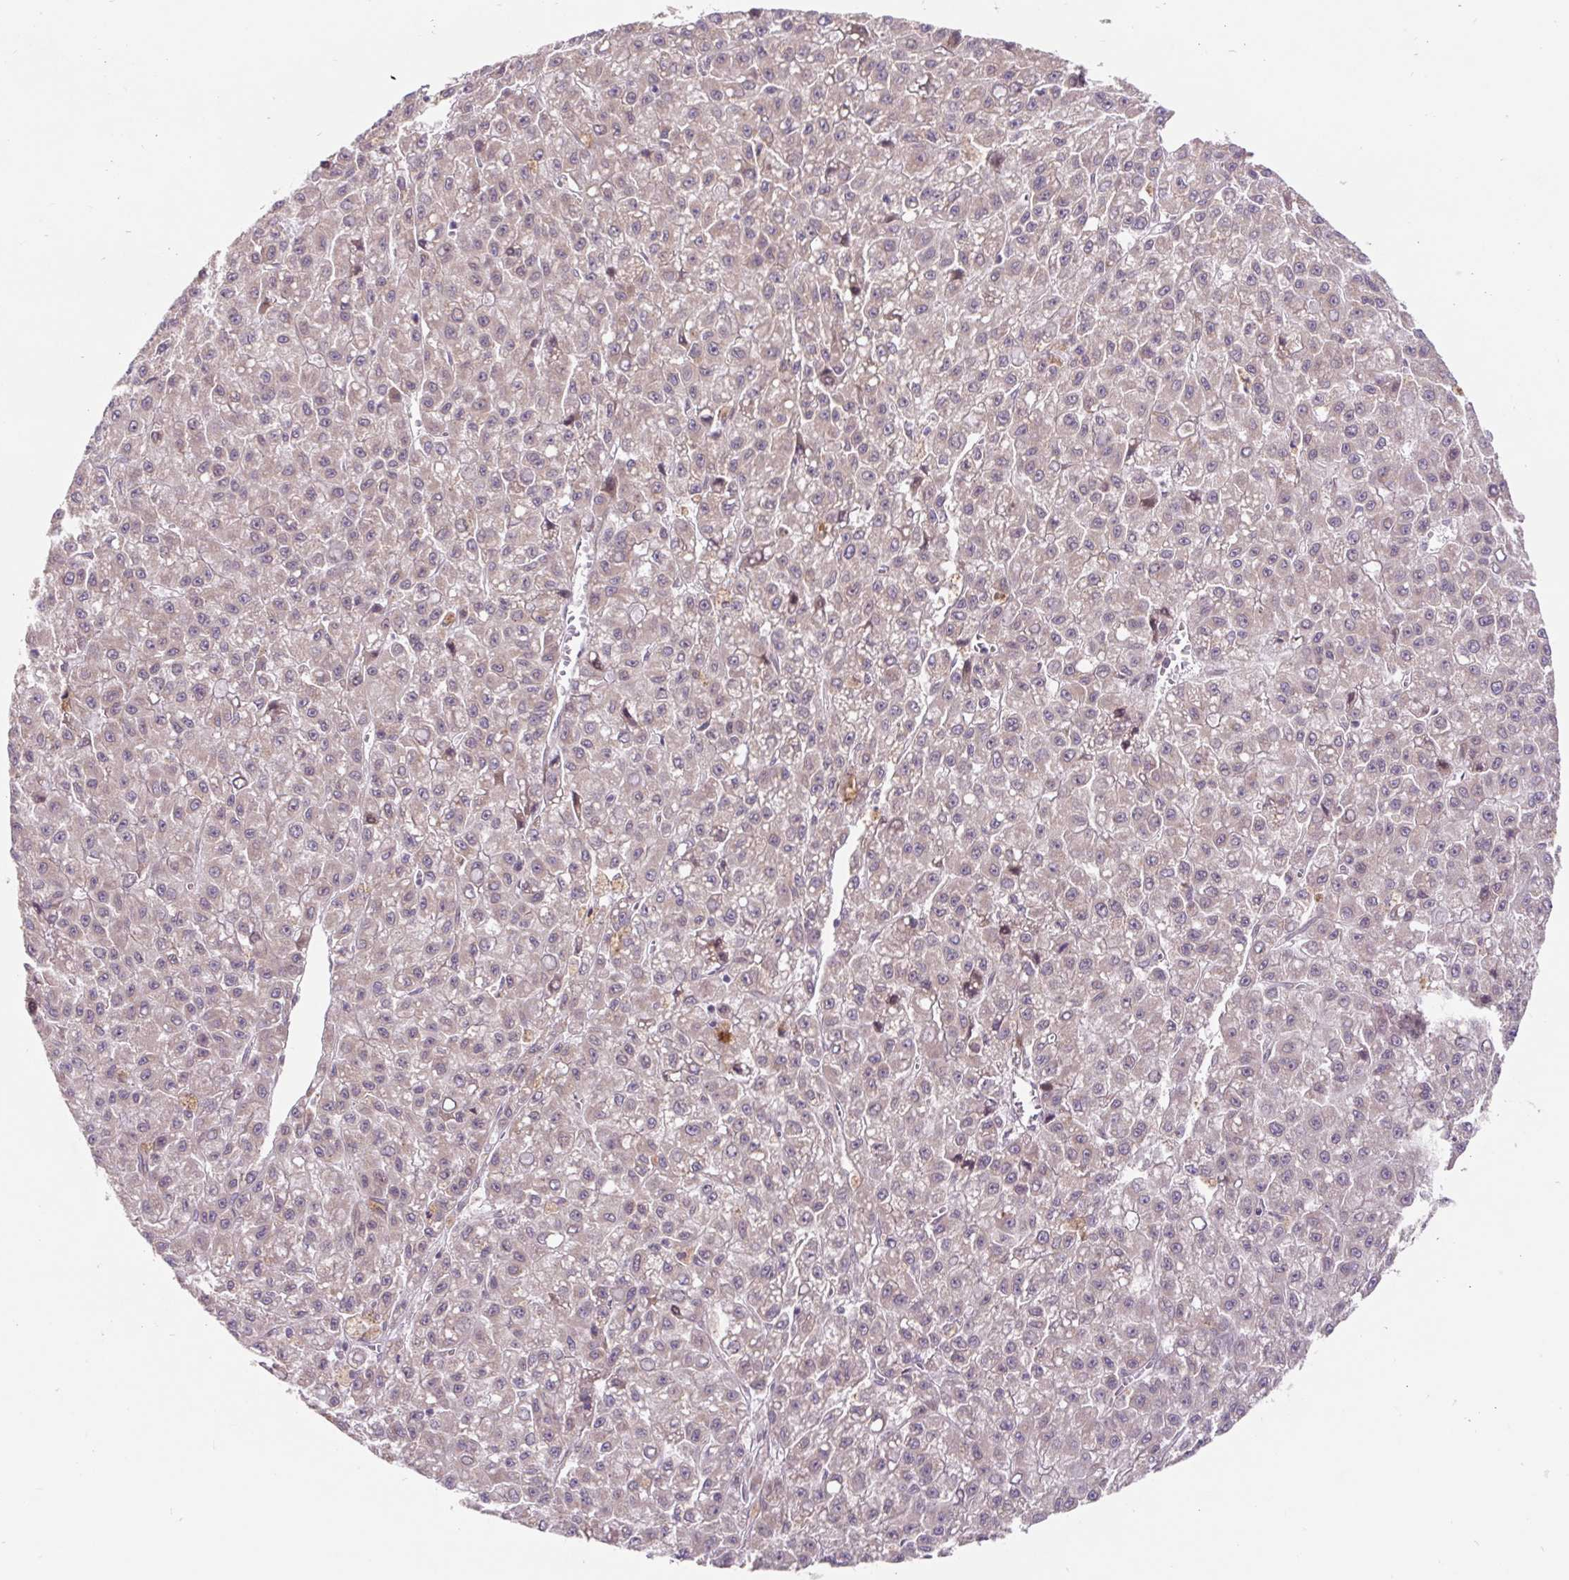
{"staining": {"intensity": "weak", "quantity": "25%-75%", "location": "cytoplasmic/membranous,nuclear"}, "tissue": "liver cancer", "cell_type": "Tumor cells", "image_type": "cancer", "snomed": [{"axis": "morphology", "description": "Carcinoma, Hepatocellular, NOS"}, {"axis": "topography", "description": "Liver"}], "caption": "IHC (DAB (3,3'-diaminobenzidine)) staining of human liver cancer (hepatocellular carcinoma) exhibits weak cytoplasmic/membranous and nuclear protein positivity in about 25%-75% of tumor cells.", "gene": "HFE", "patient": {"sex": "male", "age": 70}}